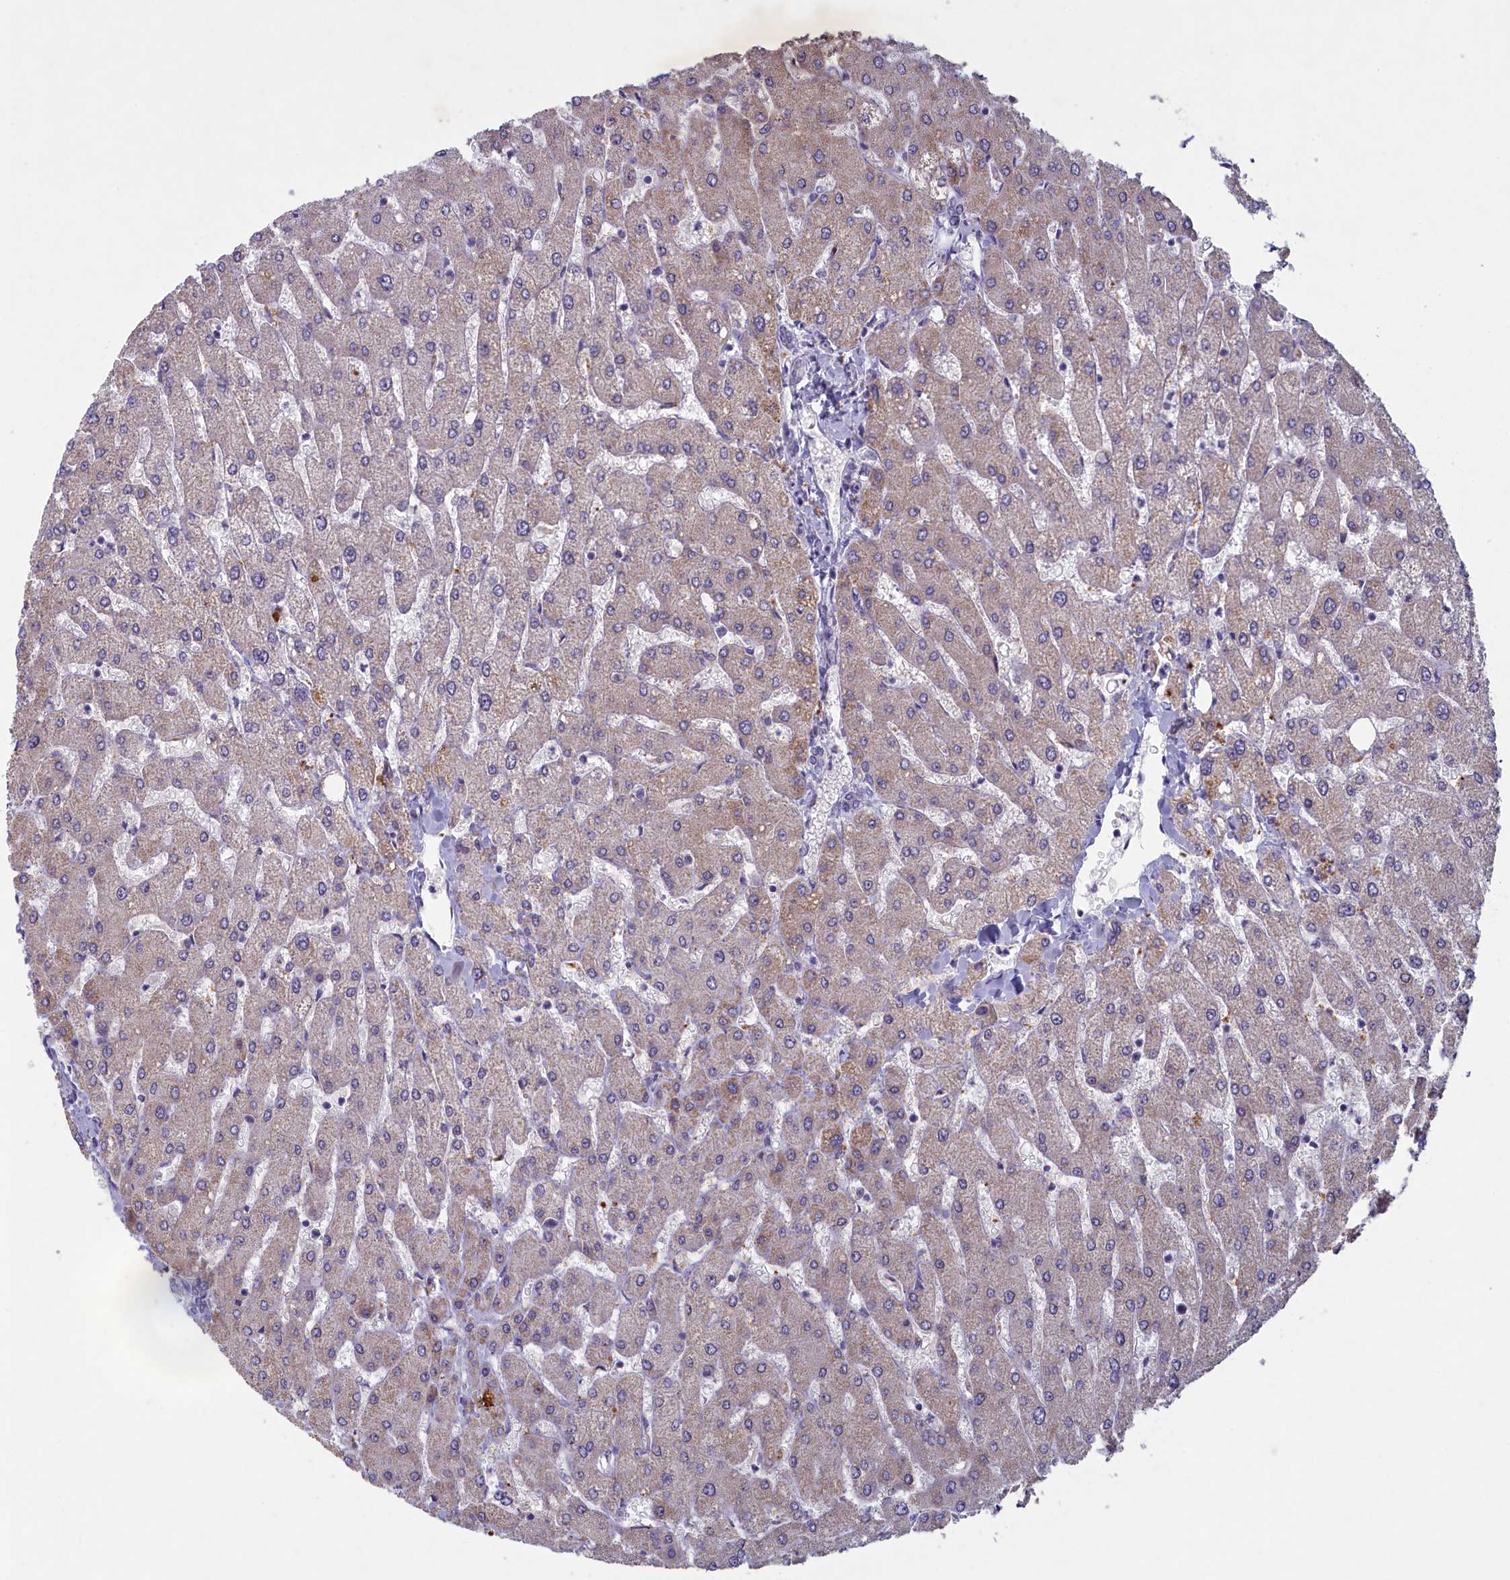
{"staining": {"intensity": "negative", "quantity": "none", "location": "none"}, "tissue": "liver", "cell_type": "Cholangiocytes", "image_type": "normal", "snomed": [{"axis": "morphology", "description": "Normal tissue, NOS"}, {"axis": "topography", "description": "Liver"}], "caption": "A photomicrograph of liver stained for a protein exhibits no brown staining in cholangiocytes.", "gene": "PLEKHG6", "patient": {"sex": "male", "age": 55}}